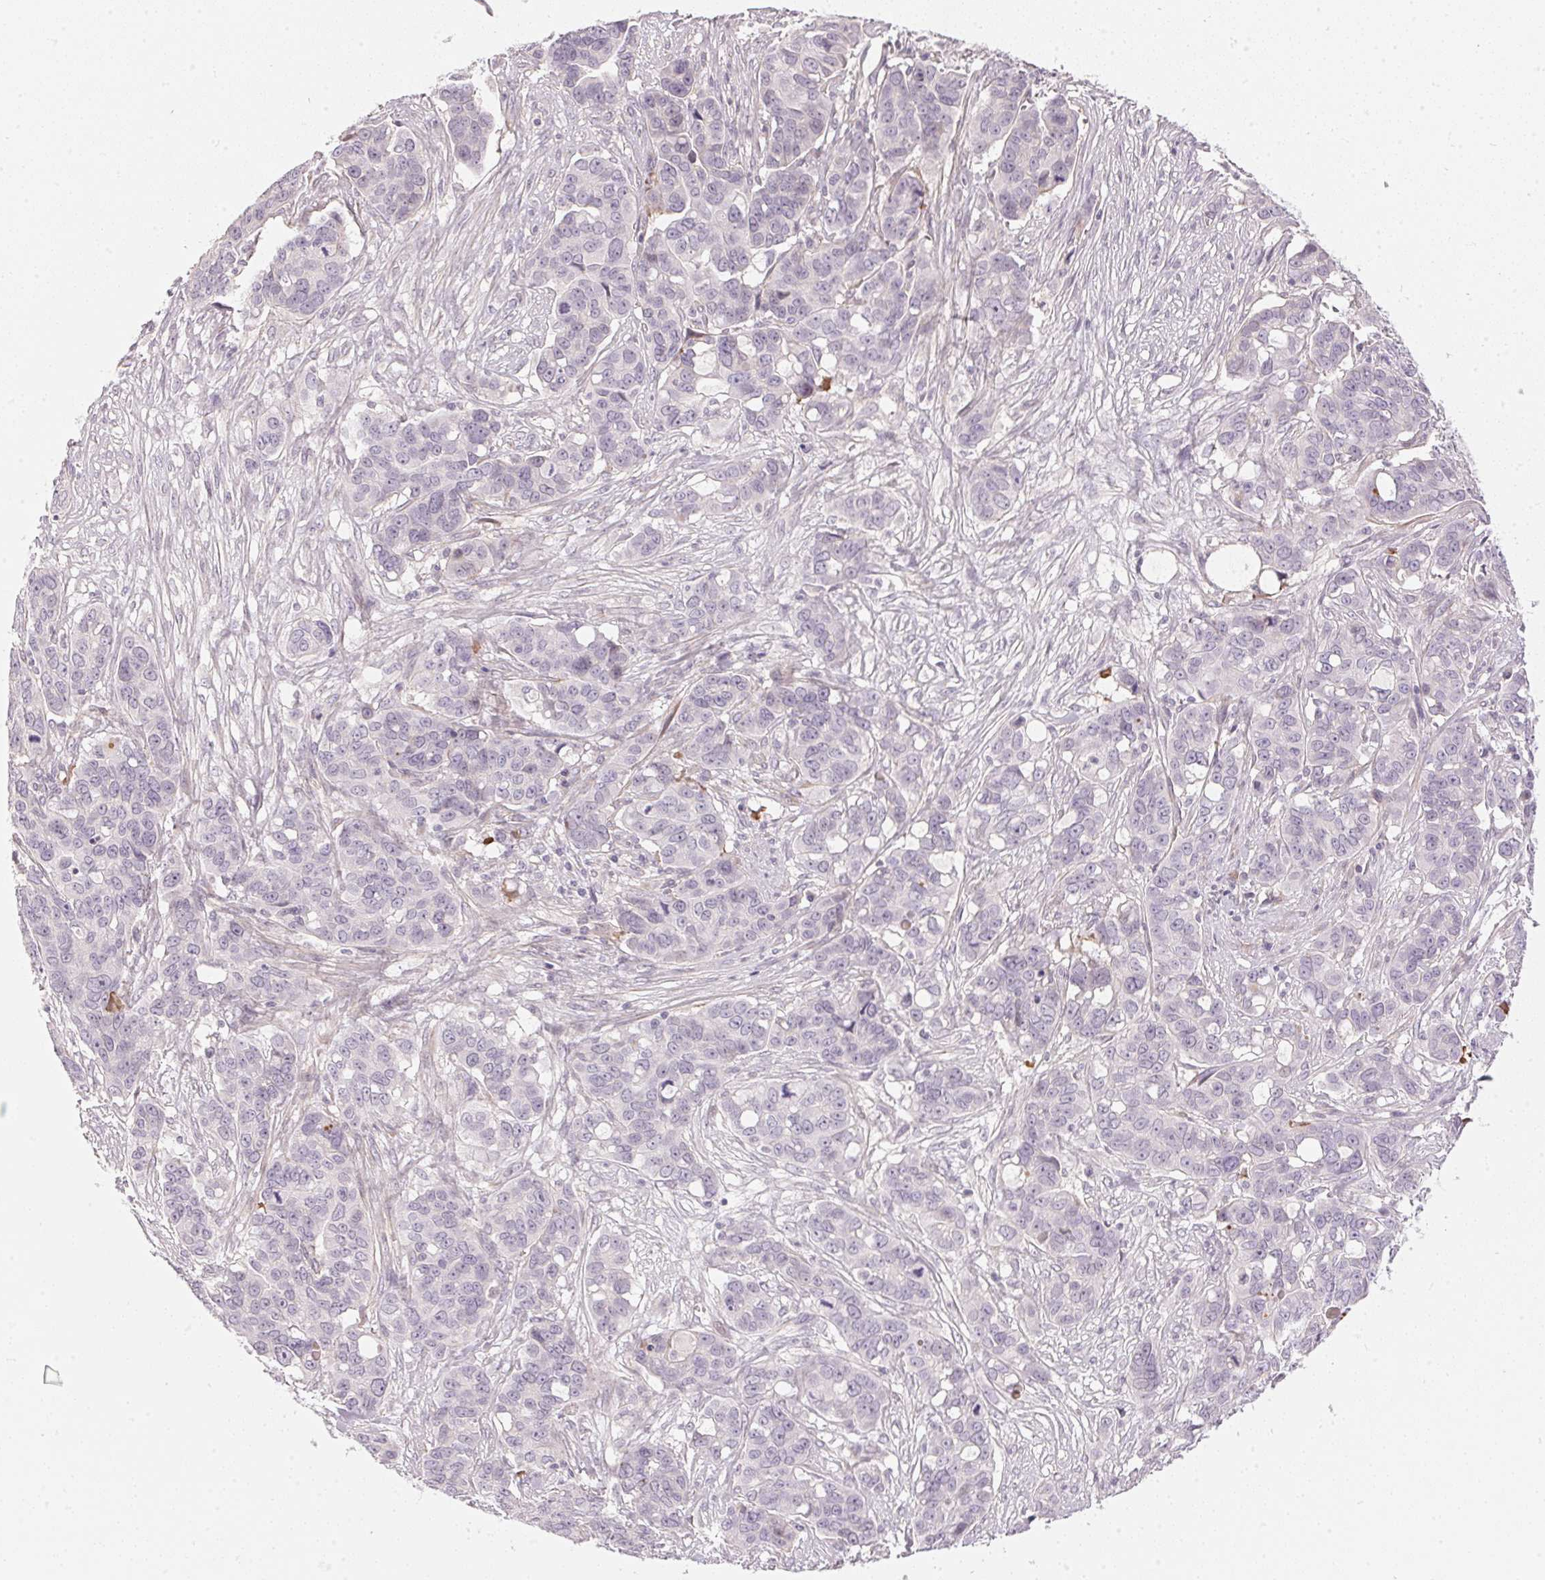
{"staining": {"intensity": "negative", "quantity": "none", "location": "none"}, "tissue": "ovarian cancer", "cell_type": "Tumor cells", "image_type": "cancer", "snomed": [{"axis": "morphology", "description": "Carcinoma, endometroid"}, {"axis": "topography", "description": "Ovary"}], "caption": "Ovarian endometroid carcinoma was stained to show a protein in brown. There is no significant expression in tumor cells. (DAB (3,3'-diaminobenzidine) immunohistochemistry, high magnification).", "gene": "GDAP1L1", "patient": {"sex": "female", "age": 78}}